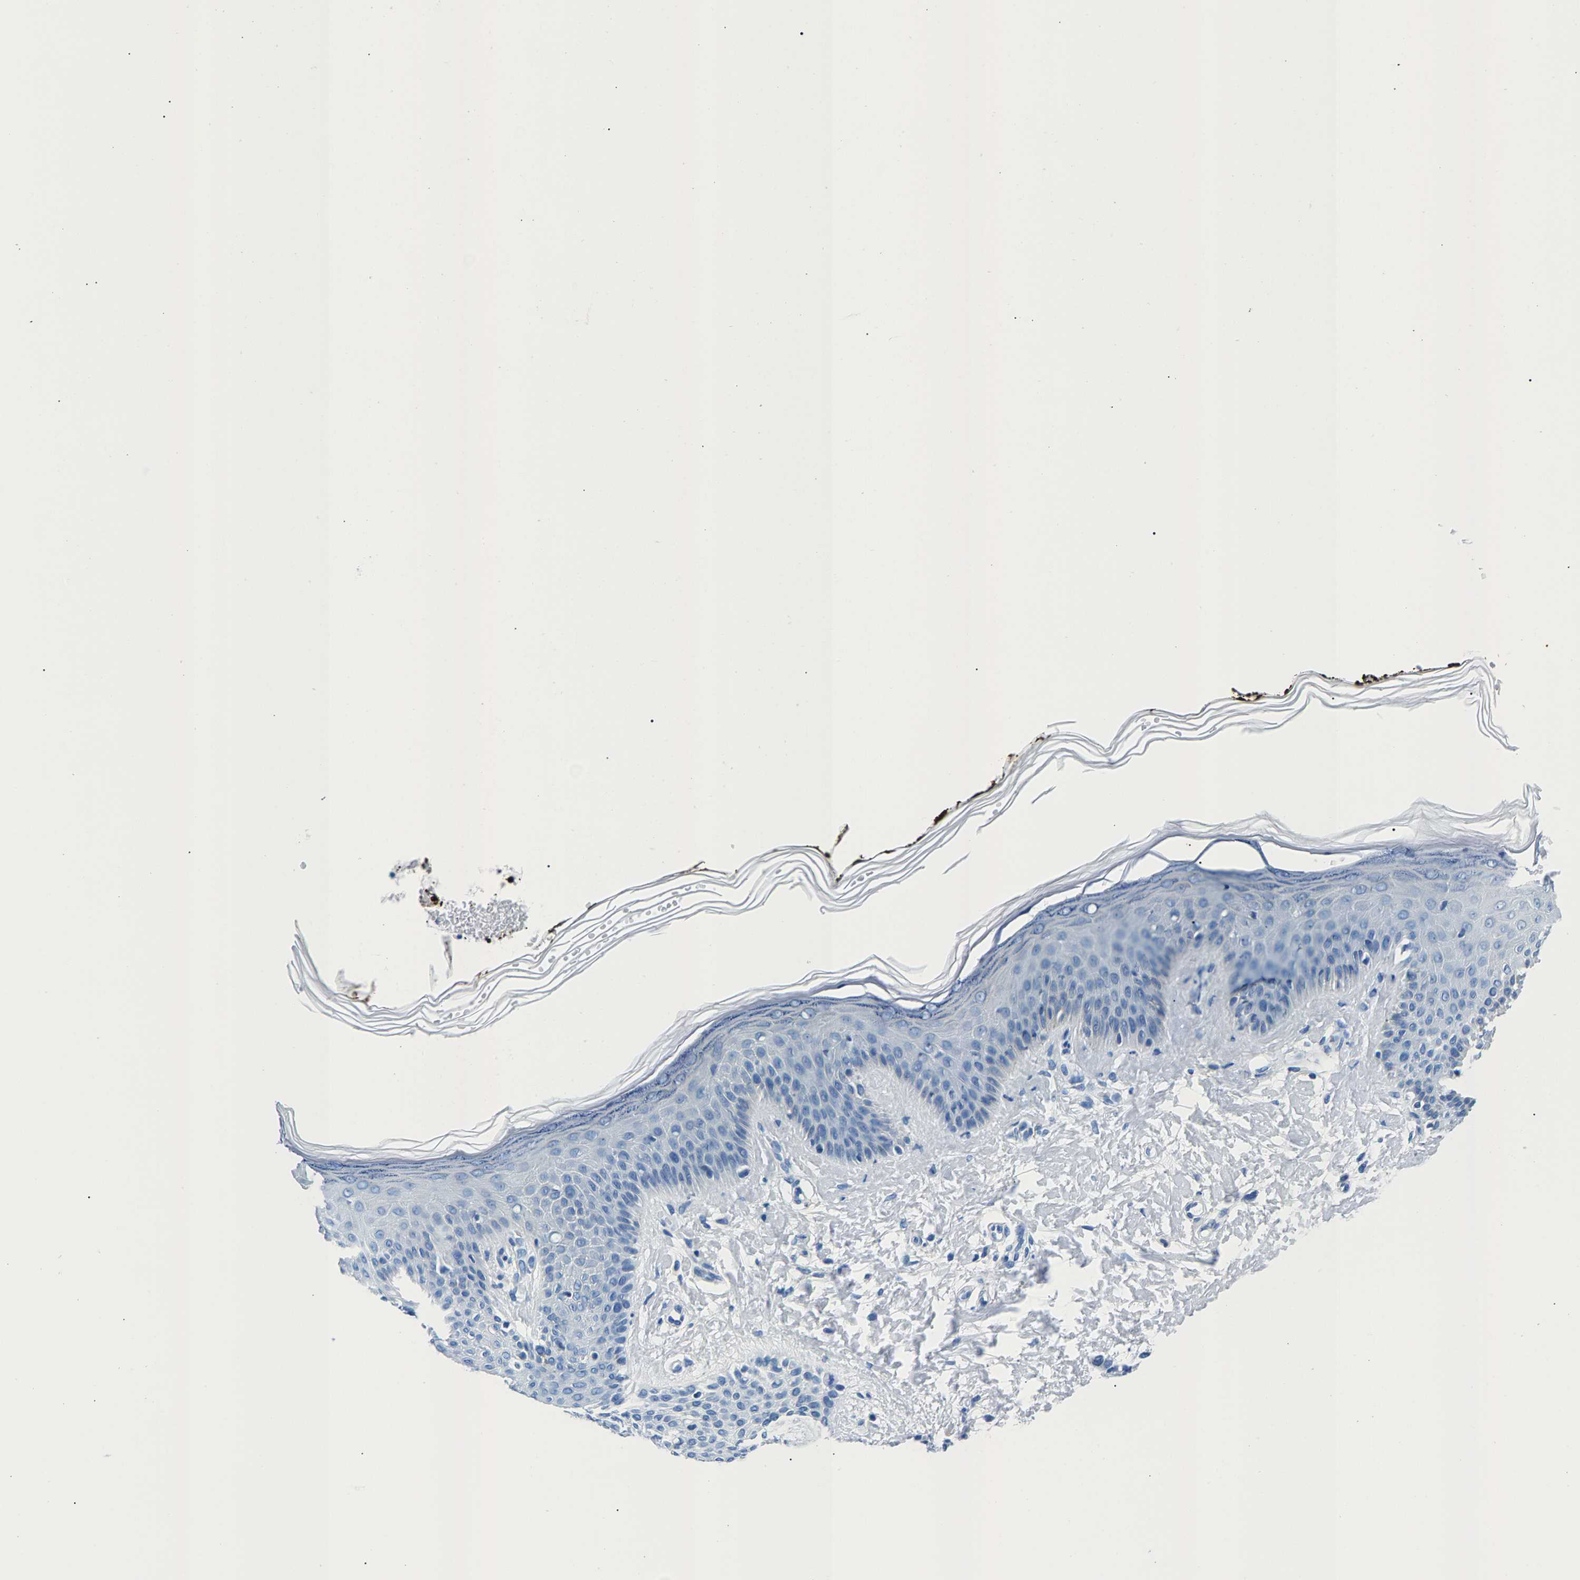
{"staining": {"intensity": "negative", "quantity": "none", "location": "none"}, "tissue": "skin", "cell_type": "Fibroblasts", "image_type": "normal", "snomed": [{"axis": "morphology", "description": "Normal tissue, NOS"}, {"axis": "topography", "description": "Skin"}, {"axis": "topography", "description": "Peripheral nerve tissue"}], "caption": "DAB (3,3'-diaminobenzidine) immunohistochemical staining of unremarkable skin displays no significant expression in fibroblasts.", "gene": "CPS1", "patient": {"sex": "male", "age": 24}}